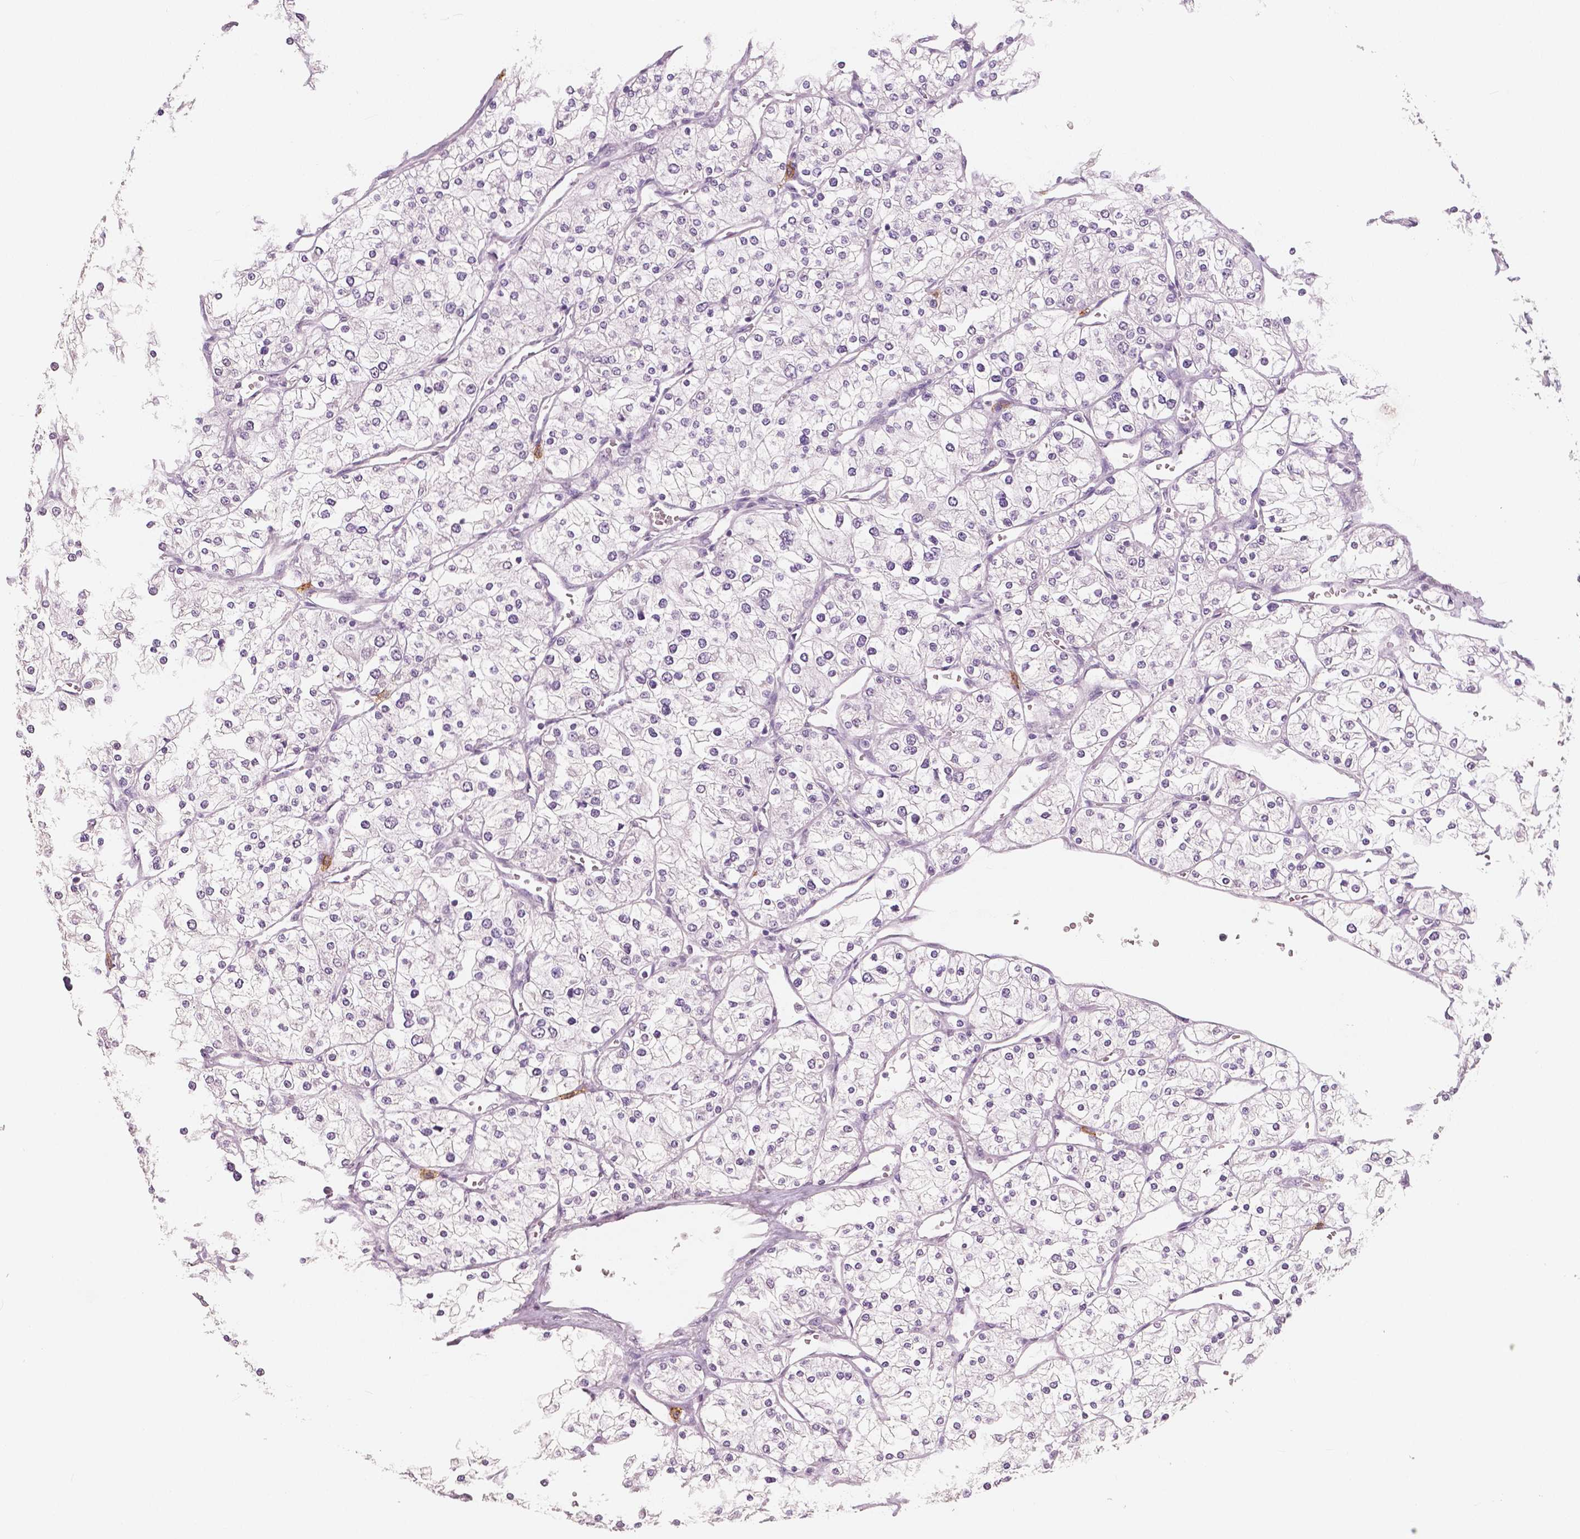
{"staining": {"intensity": "negative", "quantity": "none", "location": "none"}, "tissue": "renal cancer", "cell_type": "Tumor cells", "image_type": "cancer", "snomed": [{"axis": "morphology", "description": "Adenocarcinoma, NOS"}, {"axis": "topography", "description": "Kidney"}], "caption": "Tumor cells show no significant expression in renal cancer (adenocarcinoma). (DAB immunohistochemistry visualized using brightfield microscopy, high magnification).", "gene": "KIT", "patient": {"sex": "male", "age": 80}}